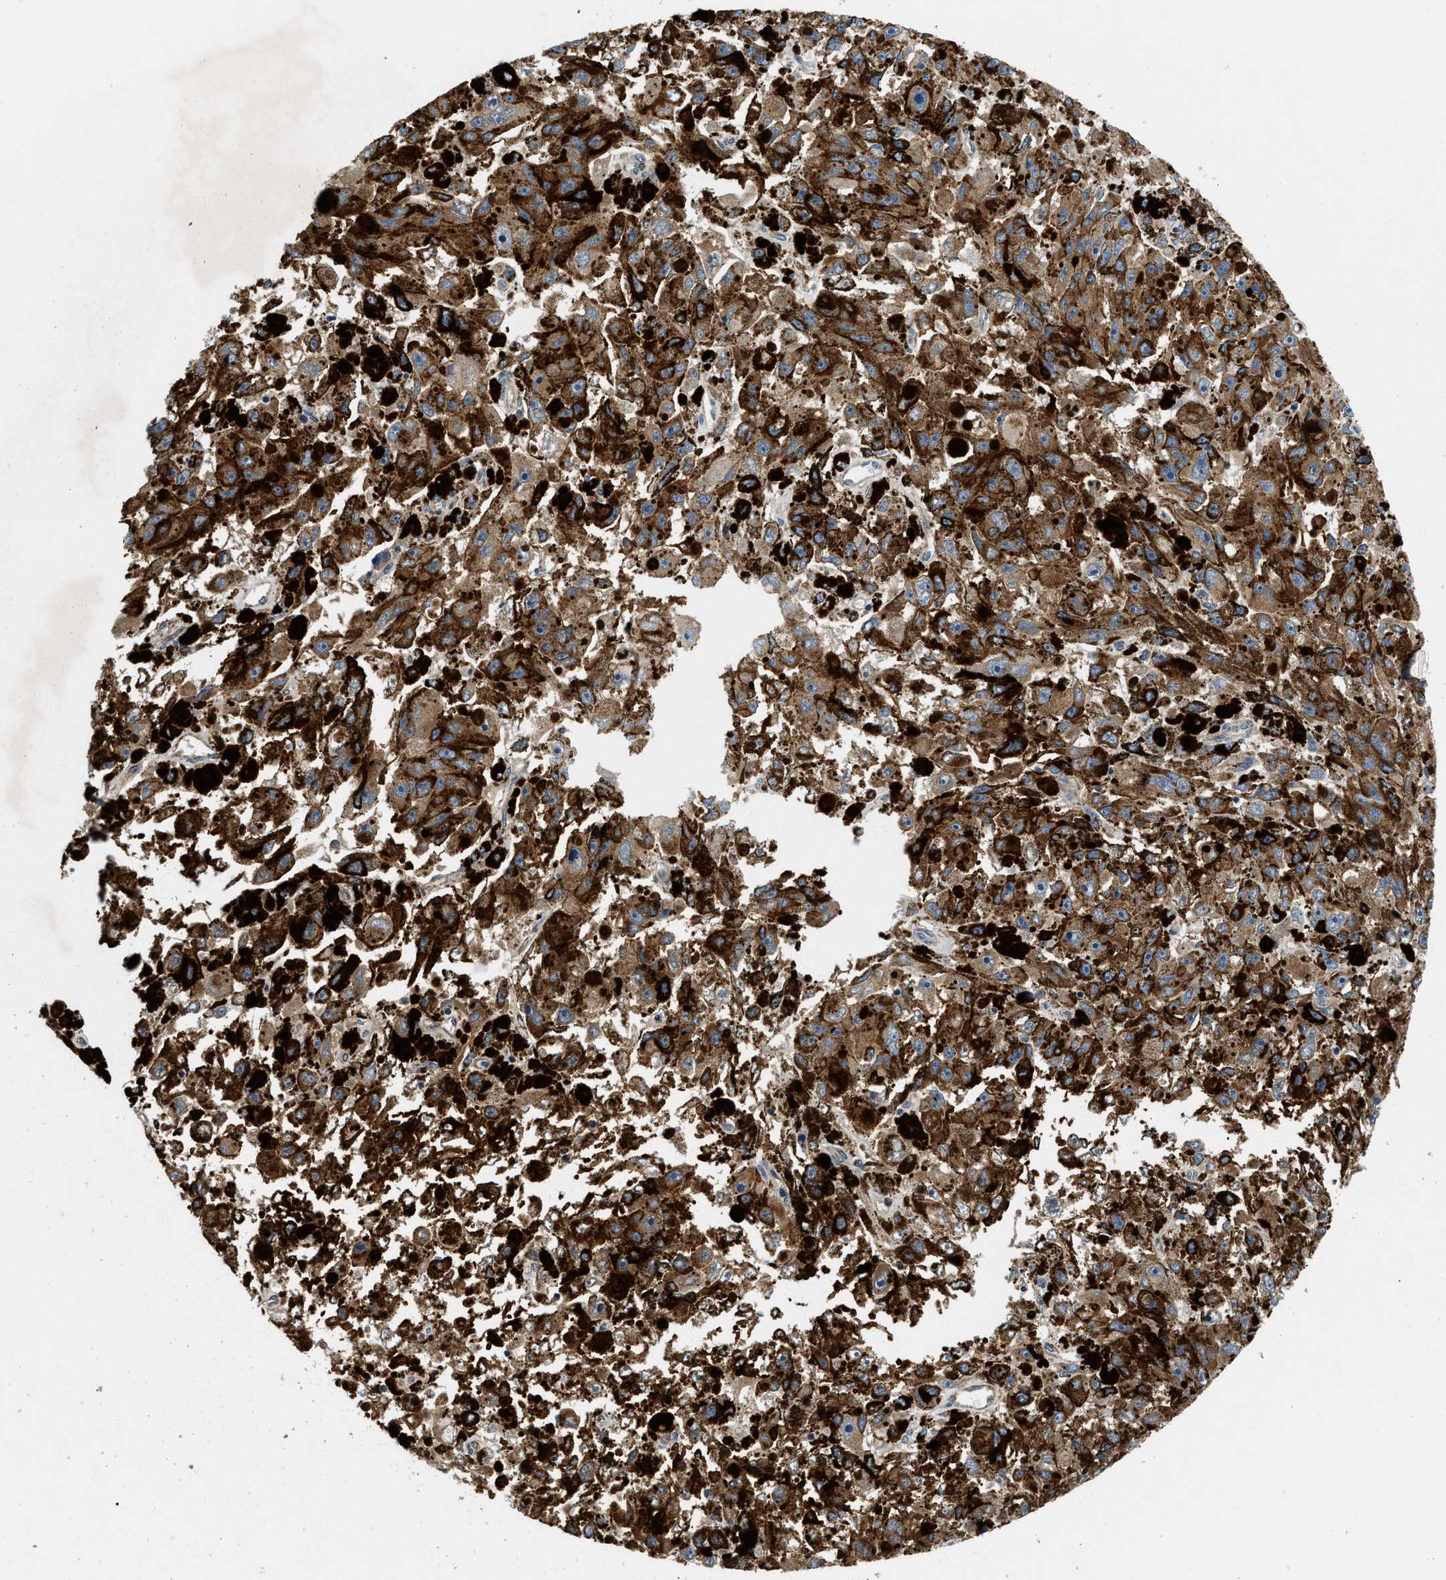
{"staining": {"intensity": "weak", "quantity": ">75%", "location": "cytoplasmic/membranous"}, "tissue": "melanoma", "cell_type": "Tumor cells", "image_type": "cancer", "snomed": [{"axis": "morphology", "description": "Malignant melanoma, NOS"}, {"axis": "topography", "description": "Skin"}], "caption": "Immunohistochemical staining of human malignant melanoma reveals weak cytoplasmic/membranous protein staining in about >75% of tumor cells.", "gene": "ZNF599", "patient": {"sex": "female", "age": 104}}